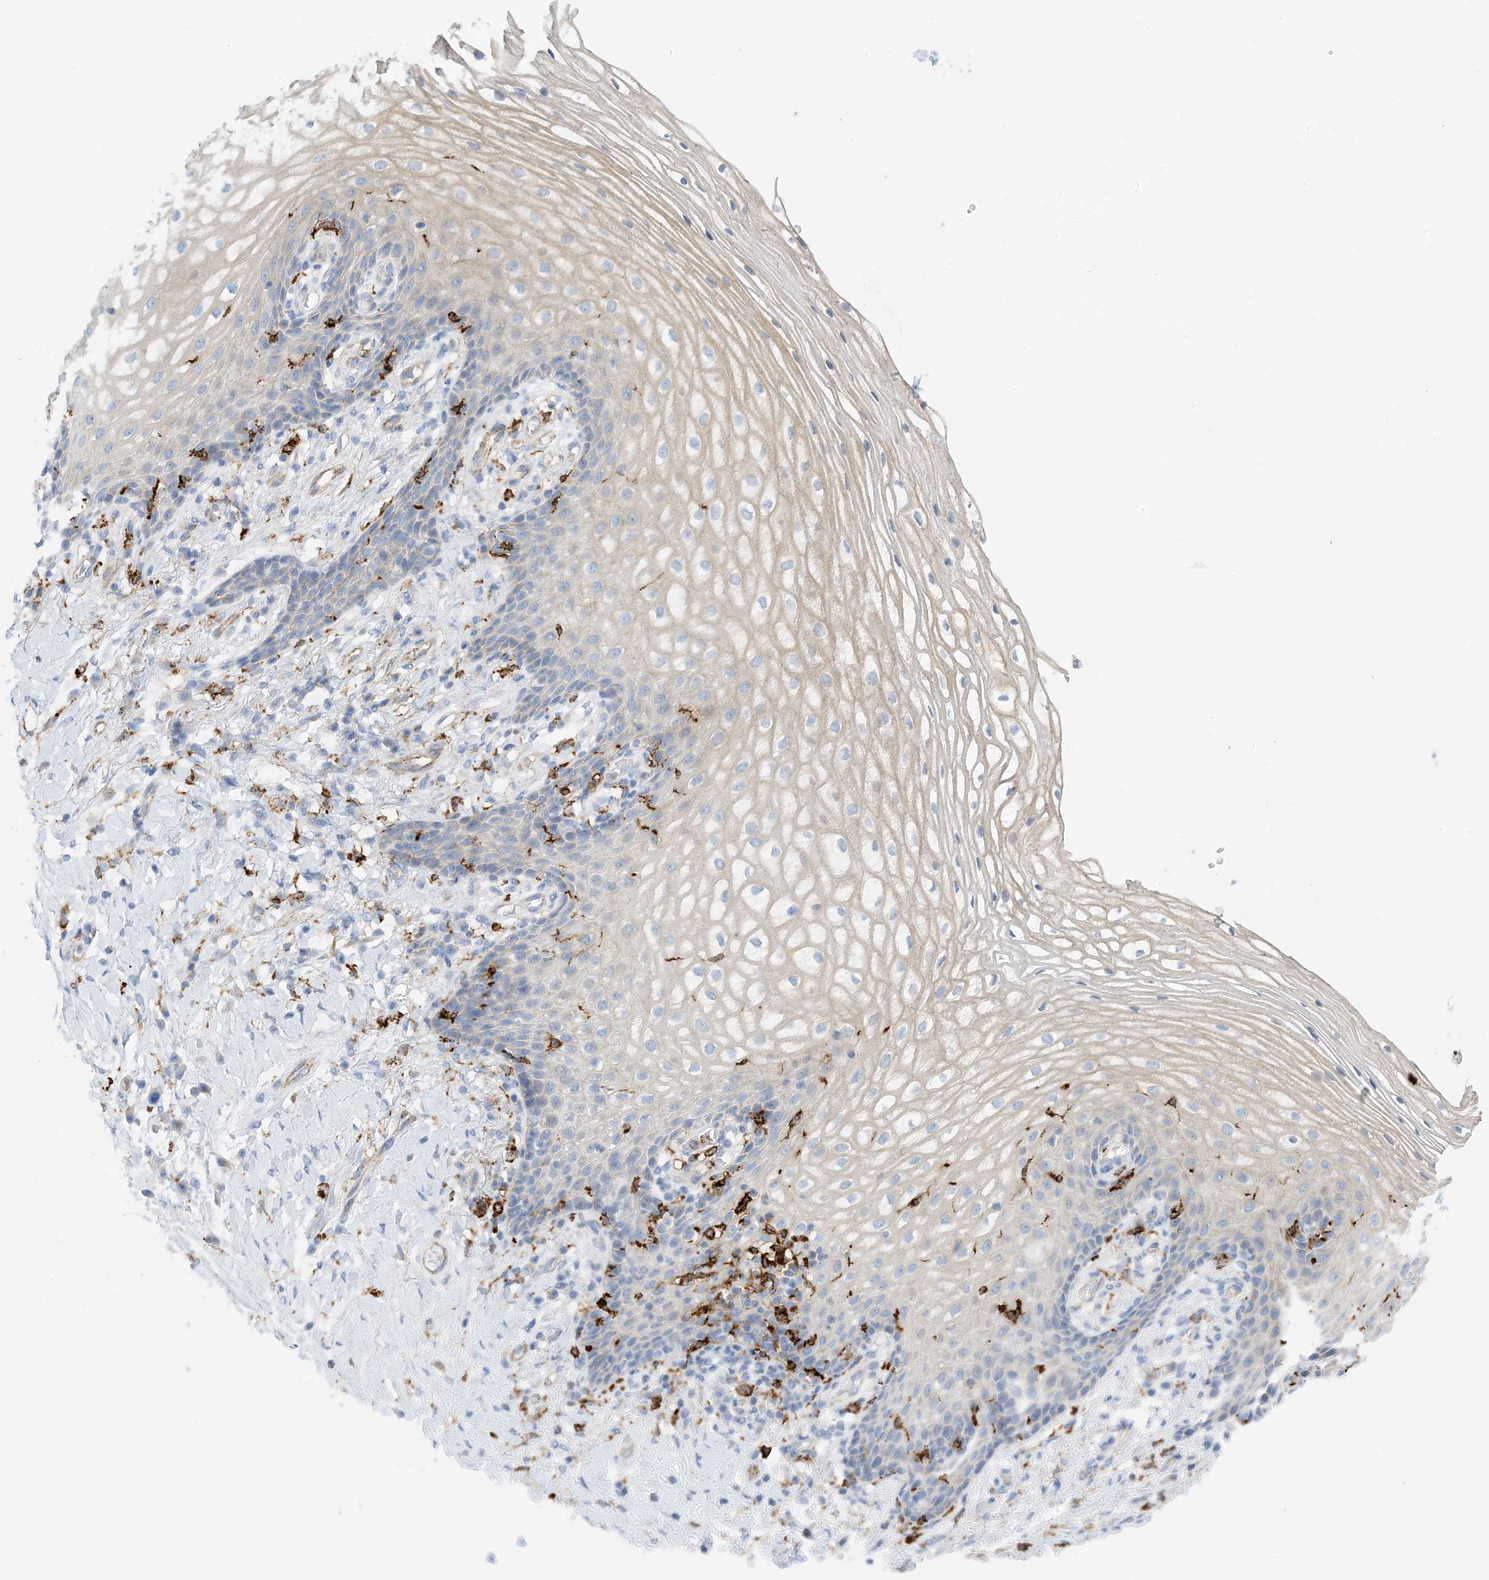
{"staining": {"intensity": "weak", "quantity": "<25%", "location": "cytoplasmic/membranous"}, "tissue": "vagina", "cell_type": "Squamous epithelial cells", "image_type": "normal", "snomed": [{"axis": "morphology", "description": "Normal tissue, NOS"}, {"axis": "topography", "description": "Vagina"}], "caption": "This photomicrograph is of normal vagina stained with immunohistochemistry to label a protein in brown with the nuclei are counter-stained blue. There is no staining in squamous epithelial cells.", "gene": "DPH3", "patient": {"sex": "female", "age": 60}}